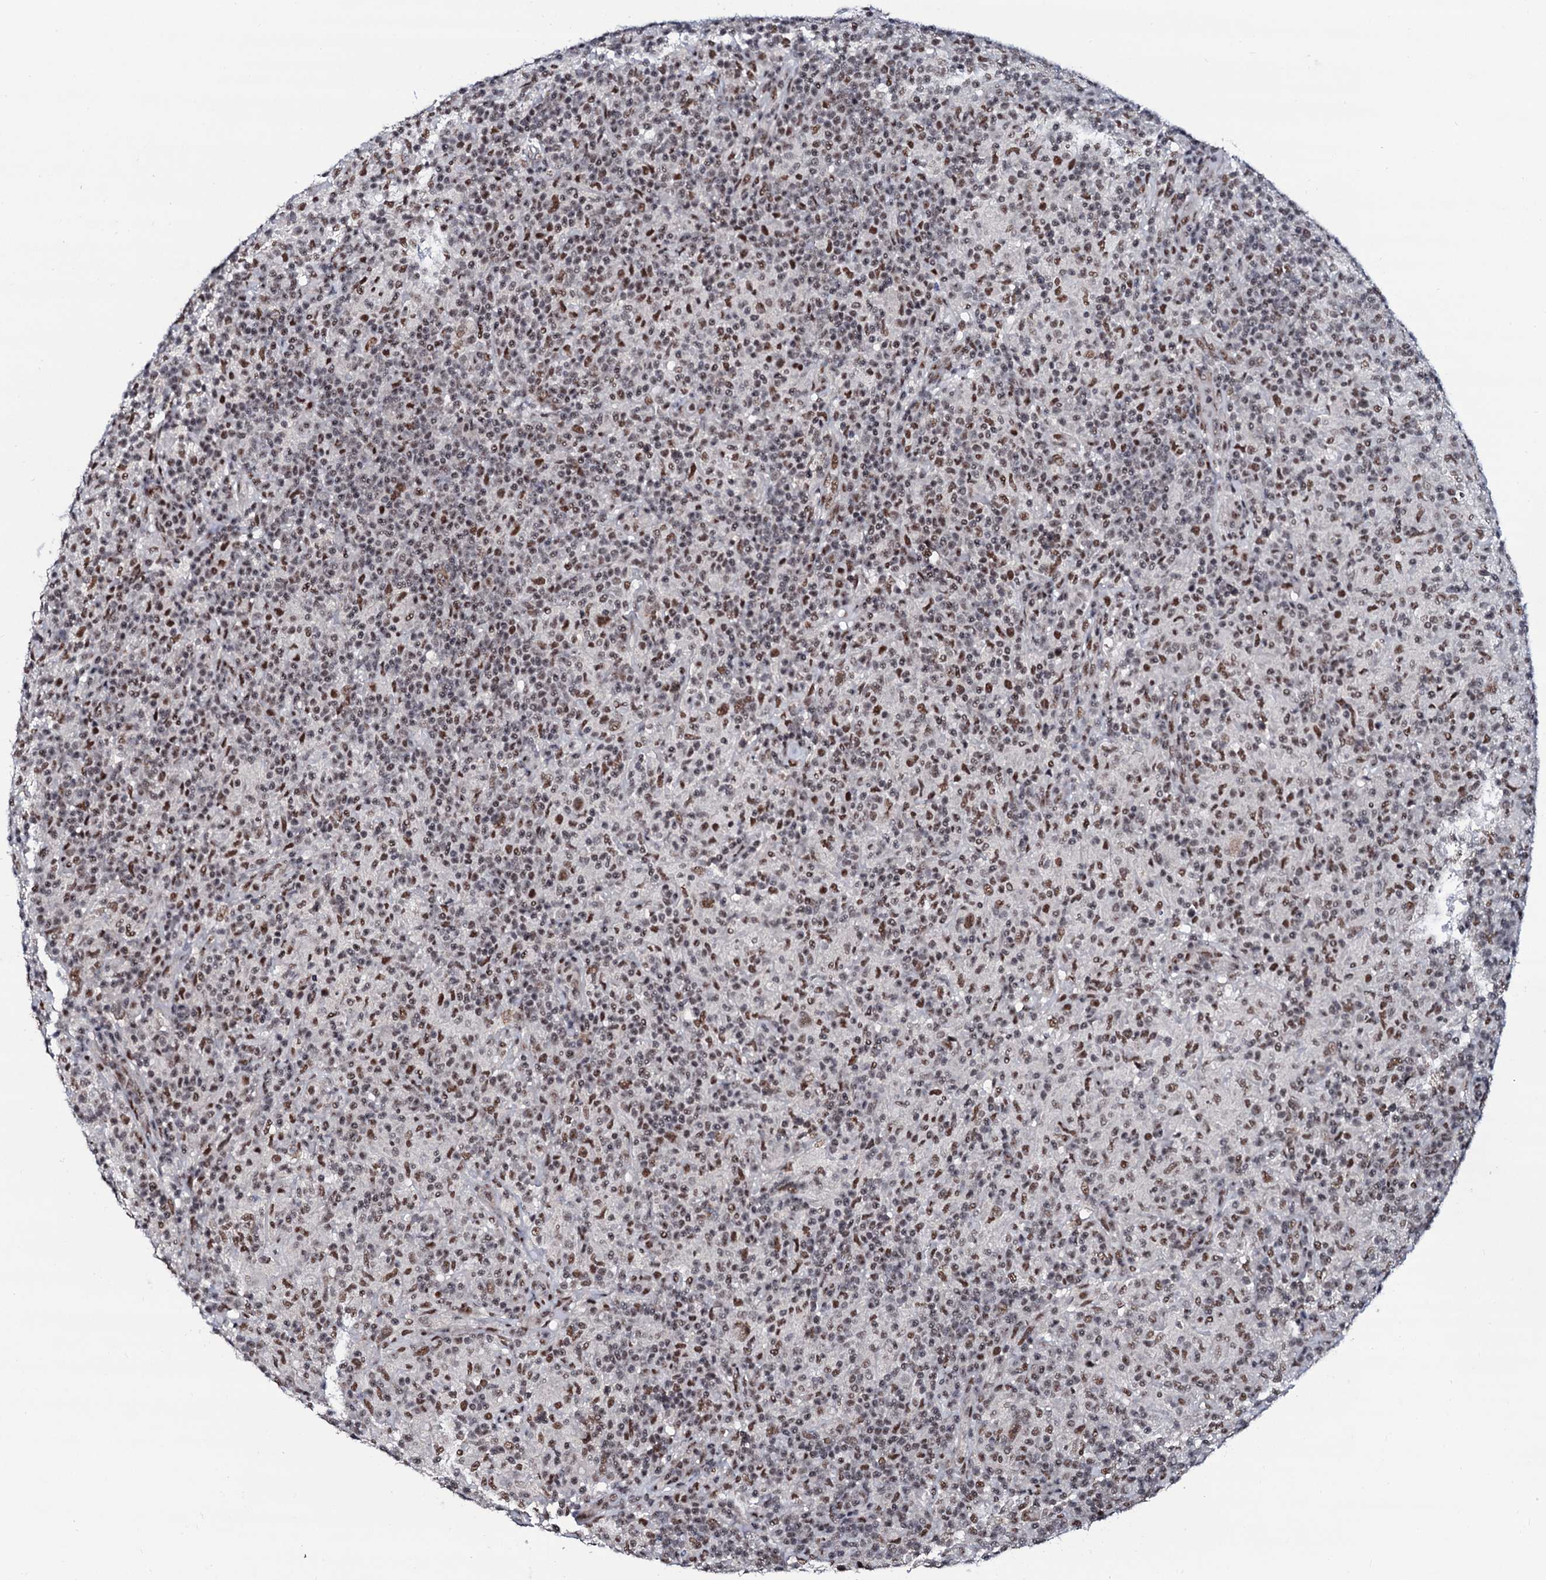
{"staining": {"intensity": "moderate", "quantity": ">75%", "location": "nuclear"}, "tissue": "lymphoma", "cell_type": "Tumor cells", "image_type": "cancer", "snomed": [{"axis": "morphology", "description": "Hodgkin's disease, NOS"}, {"axis": "topography", "description": "Lymph node"}], "caption": "Brown immunohistochemical staining in human lymphoma demonstrates moderate nuclear positivity in approximately >75% of tumor cells.", "gene": "PRPF18", "patient": {"sex": "male", "age": 70}}